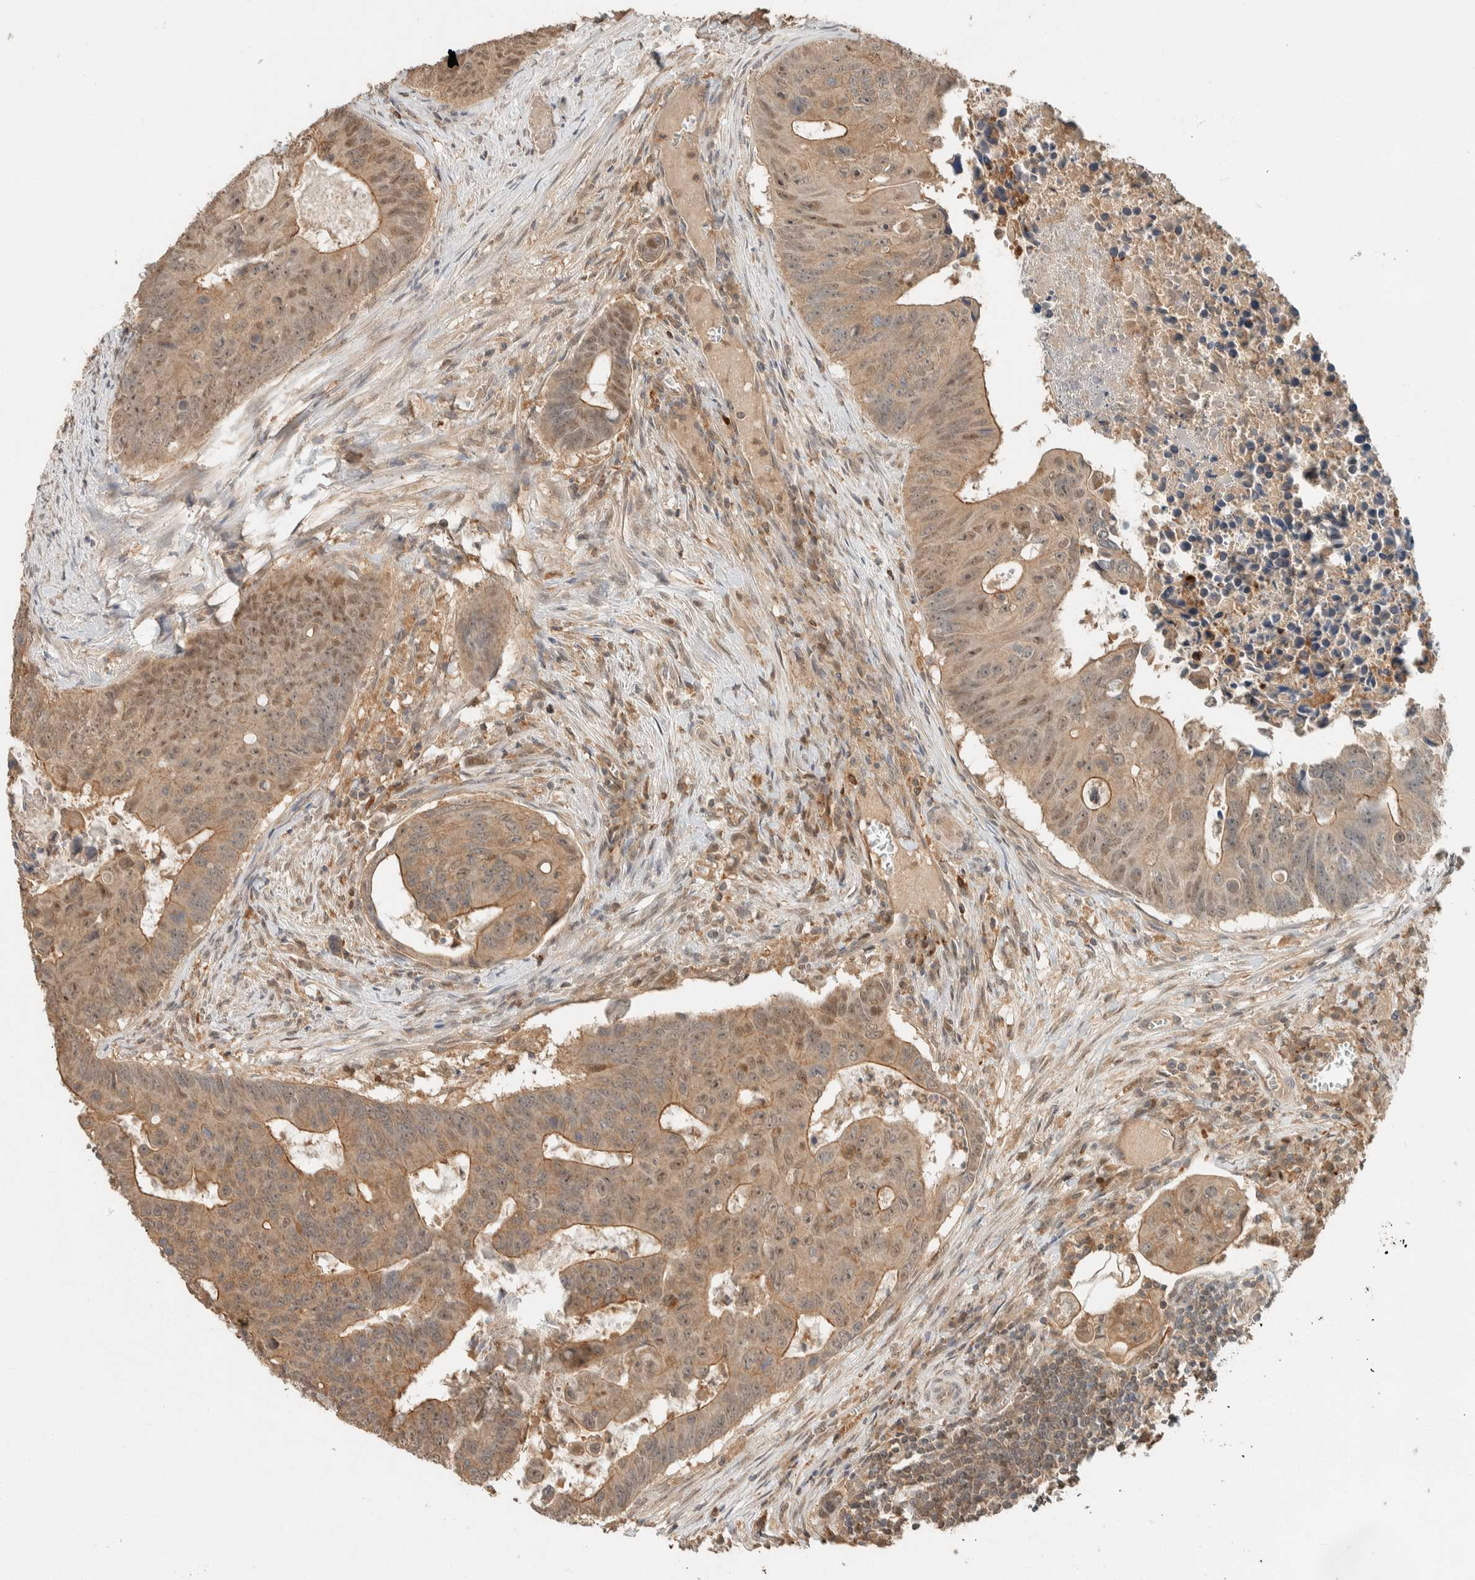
{"staining": {"intensity": "moderate", "quantity": ">75%", "location": "cytoplasmic/membranous,nuclear"}, "tissue": "colorectal cancer", "cell_type": "Tumor cells", "image_type": "cancer", "snomed": [{"axis": "morphology", "description": "Adenocarcinoma, NOS"}, {"axis": "topography", "description": "Colon"}], "caption": "Colorectal cancer tissue exhibits moderate cytoplasmic/membranous and nuclear staining in about >75% of tumor cells, visualized by immunohistochemistry.", "gene": "ZNF567", "patient": {"sex": "male", "age": 87}}